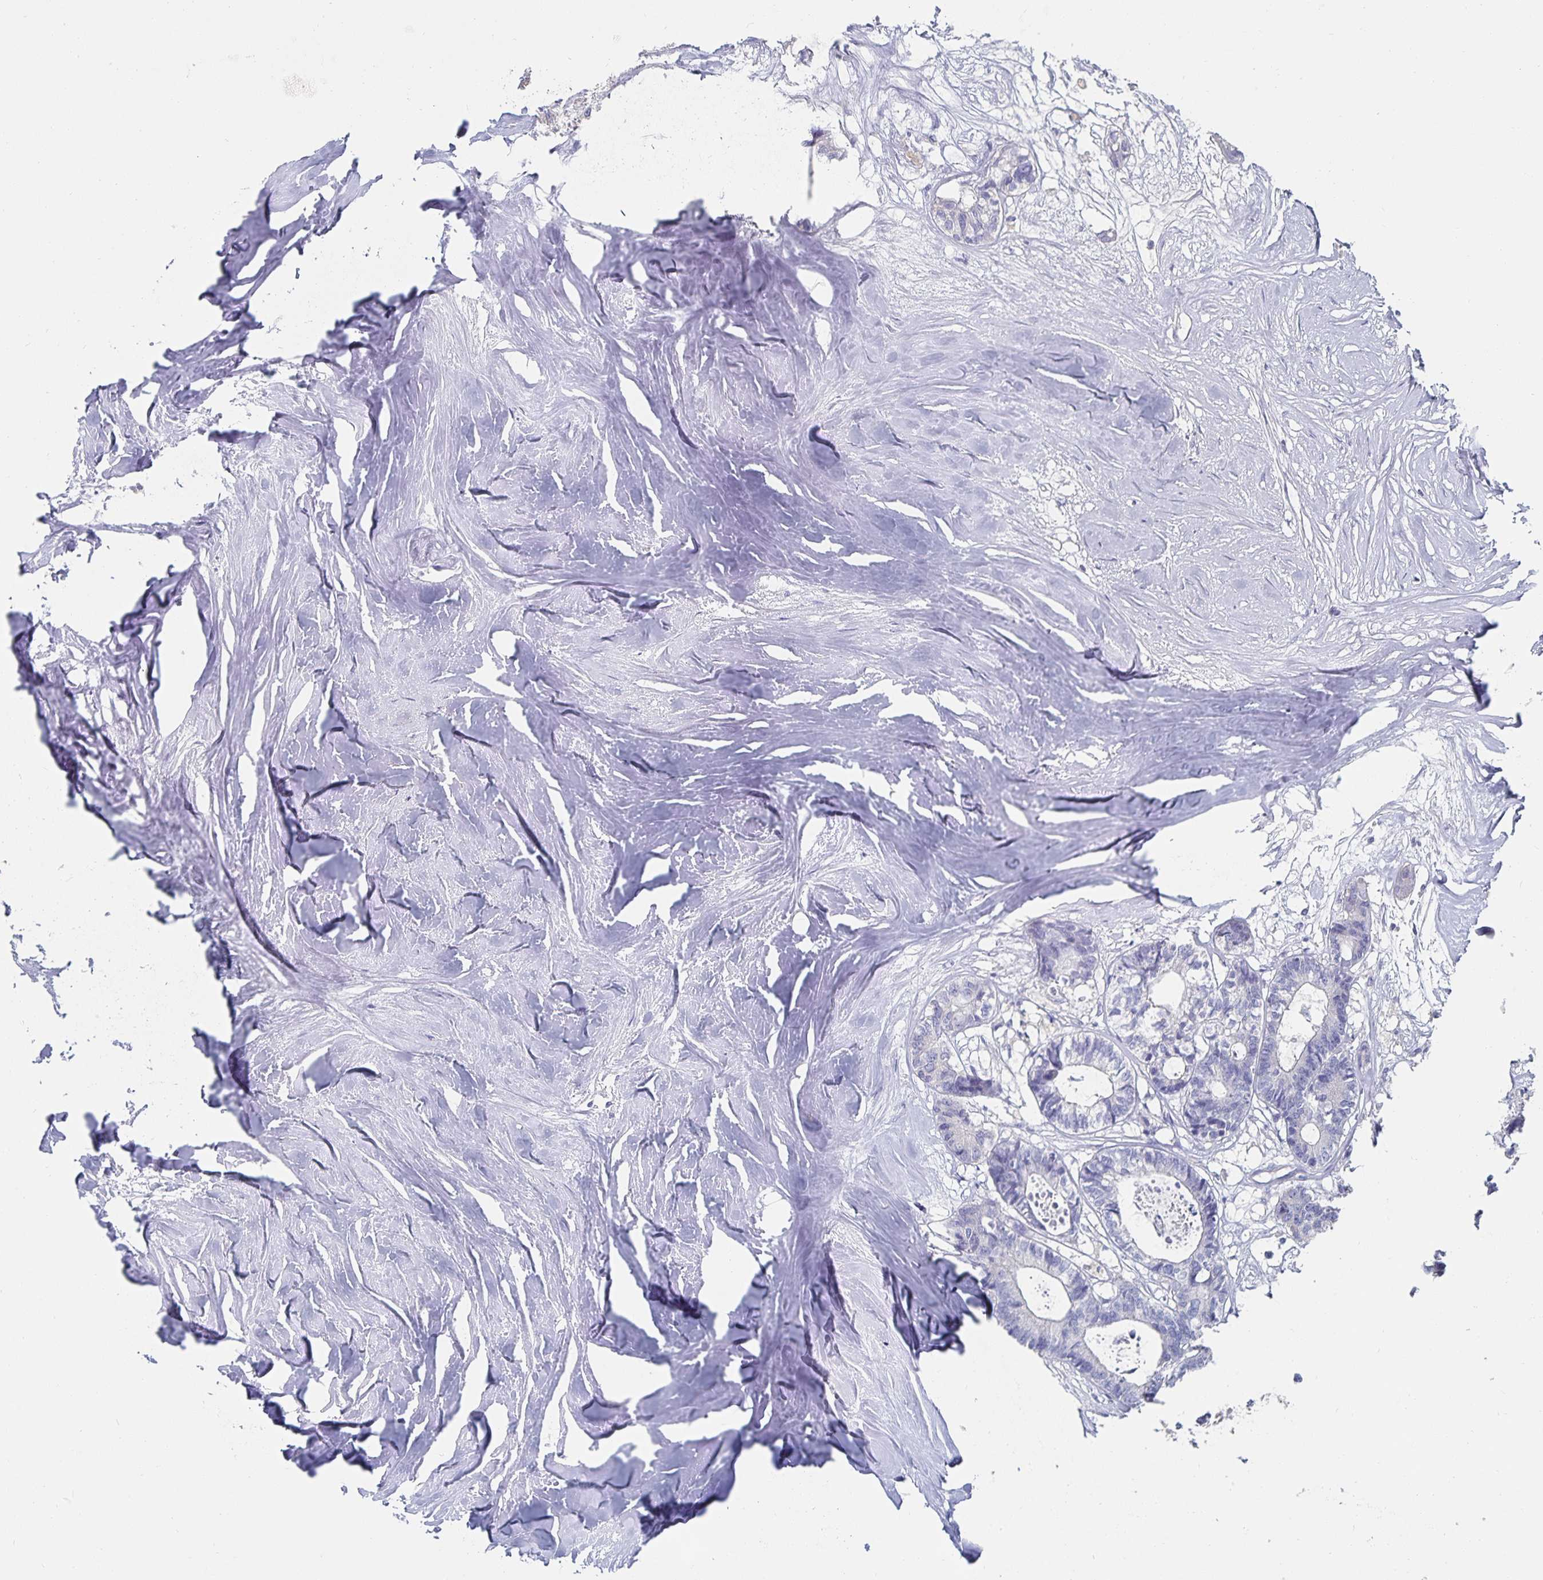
{"staining": {"intensity": "negative", "quantity": "none", "location": "none"}, "tissue": "colorectal cancer", "cell_type": "Tumor cells", "image_type": "cancer", "snomed": [{"axis": "morphology", "description": "Adenocarcinoma, NOS"}, {"axis": "topography", "description": "Colon"}, {"axis": "topography", "description": "Rectum"}], "caption": "DAB immunohistochemical staining of adenocarcinoma (colorectal) reveals no significant positivity in tumor cells.", "gene": "CFAP69", "patient": {"sex": "male", "age": 57}}